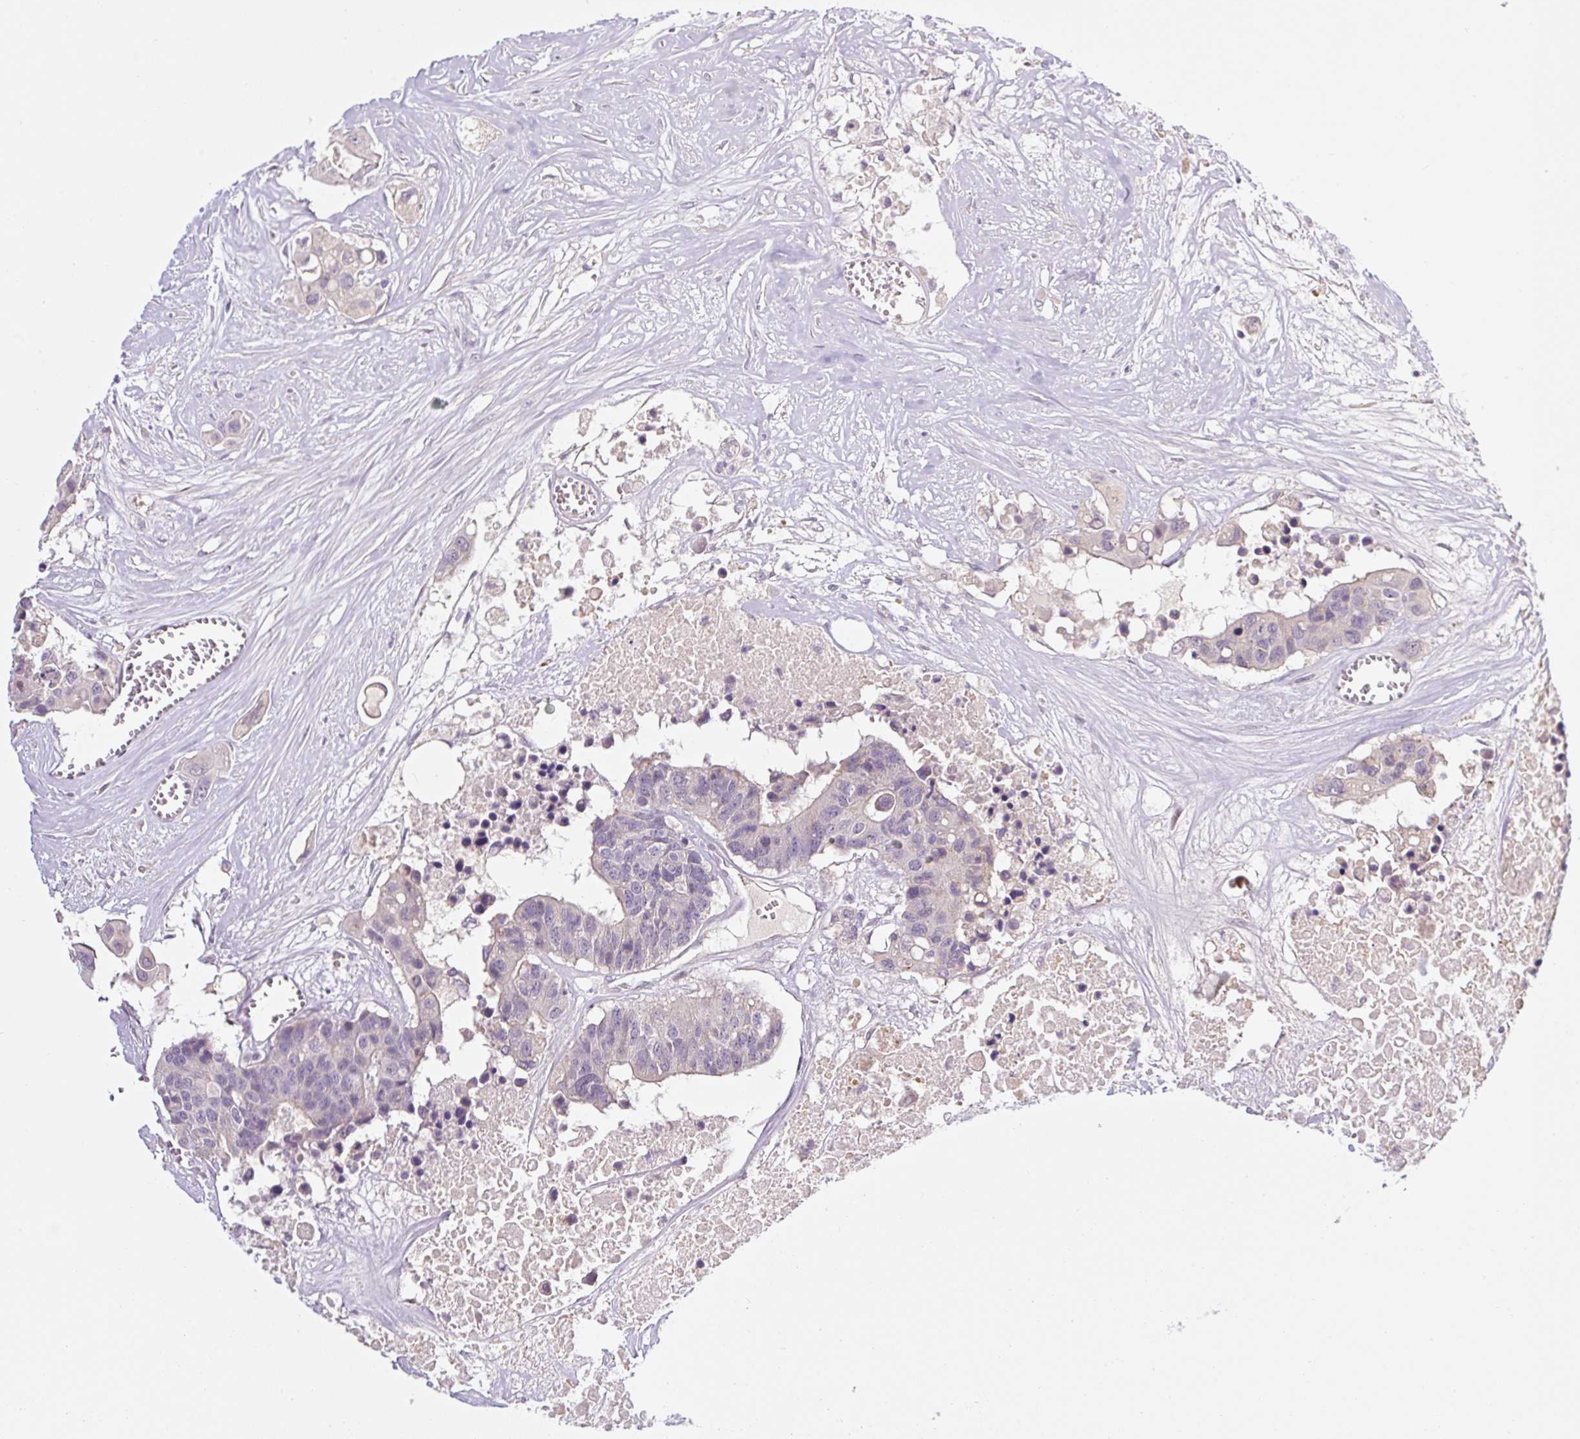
{"staining": {"intensity": "negative", "quantity": "none", "location": "none"}, "tissue": "colorectal cancer", "cell_type": "Tumor cells", "image_type": "cancer", "snomed": [{"axis": "morphology", "description": "Adenocarcinoma, NOS"}, {"axis": "topography", "description": "Colon"}], "caption": "Immunohistochemistry (IHC) of adenocarcinoma (colorectal) reveals no positivity in tumor cells. (DAB (3,3'-diaminobenzidine) immunohistochemistry (IHC) visualized using brightfield microscopy, high magnification).", "gene": "PRKAA2", "patient": {"sex": "male", "age": 77}}